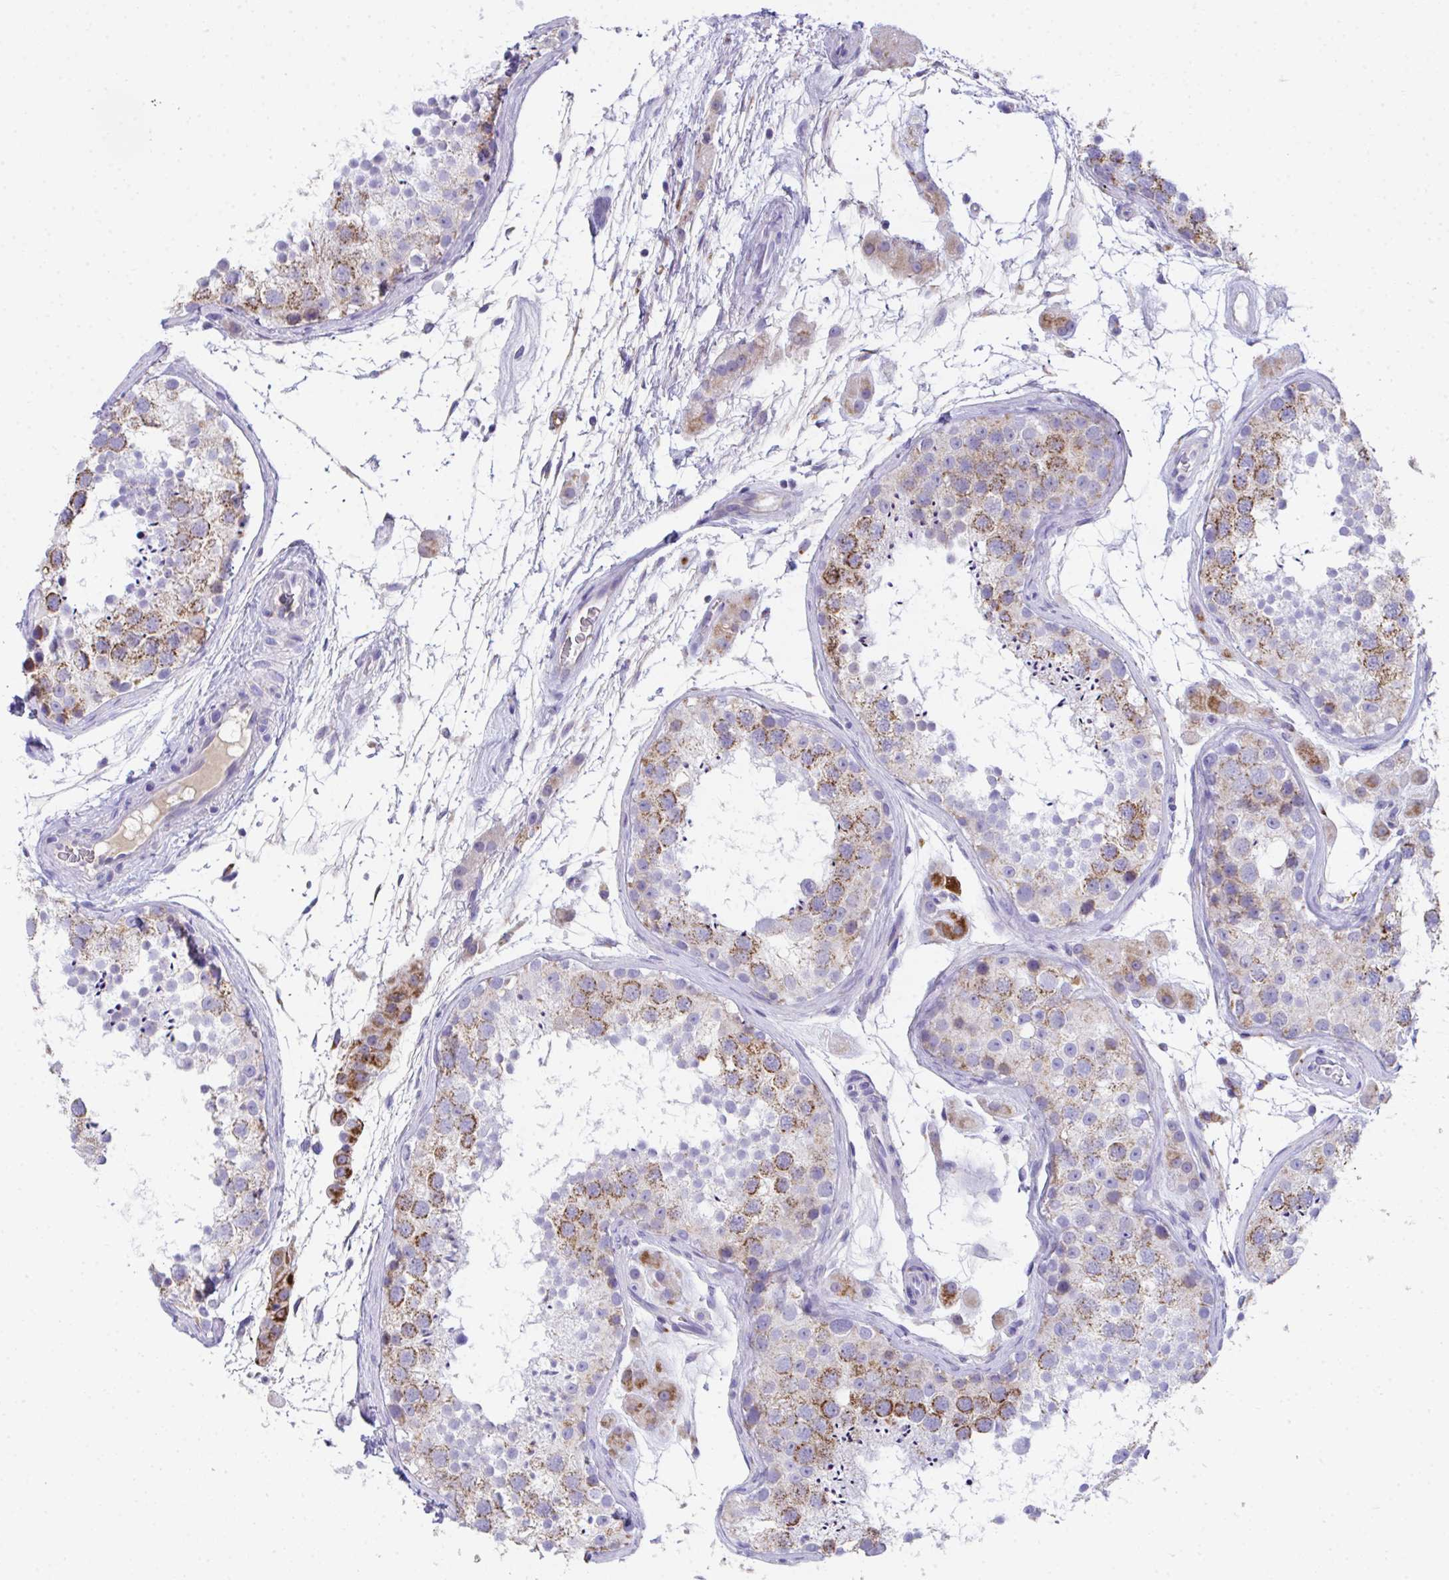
{"staining": {"intensity": "moderate", "quantity": "25%-75%", "location": "cytoplasmic/membranous"}, "tissue": "testis", "cell_type": "Cells in seminiferous ducts", "image_type": "normal", "snomed": [{"axis": "morphology", "description": "Normal tissue, NOS"}, {"axis": "topography", "description": "Testis"}], "caption": "Testis stained with DAB (3,3'-diaminobenzidine) IHC displays medium levels of moderate cytoplasmic/membranous positivity in about 25%-75% of cells in seminiferous ducts.", "gene": "COA5", "patient": {"sex": "male", "age": 41}}